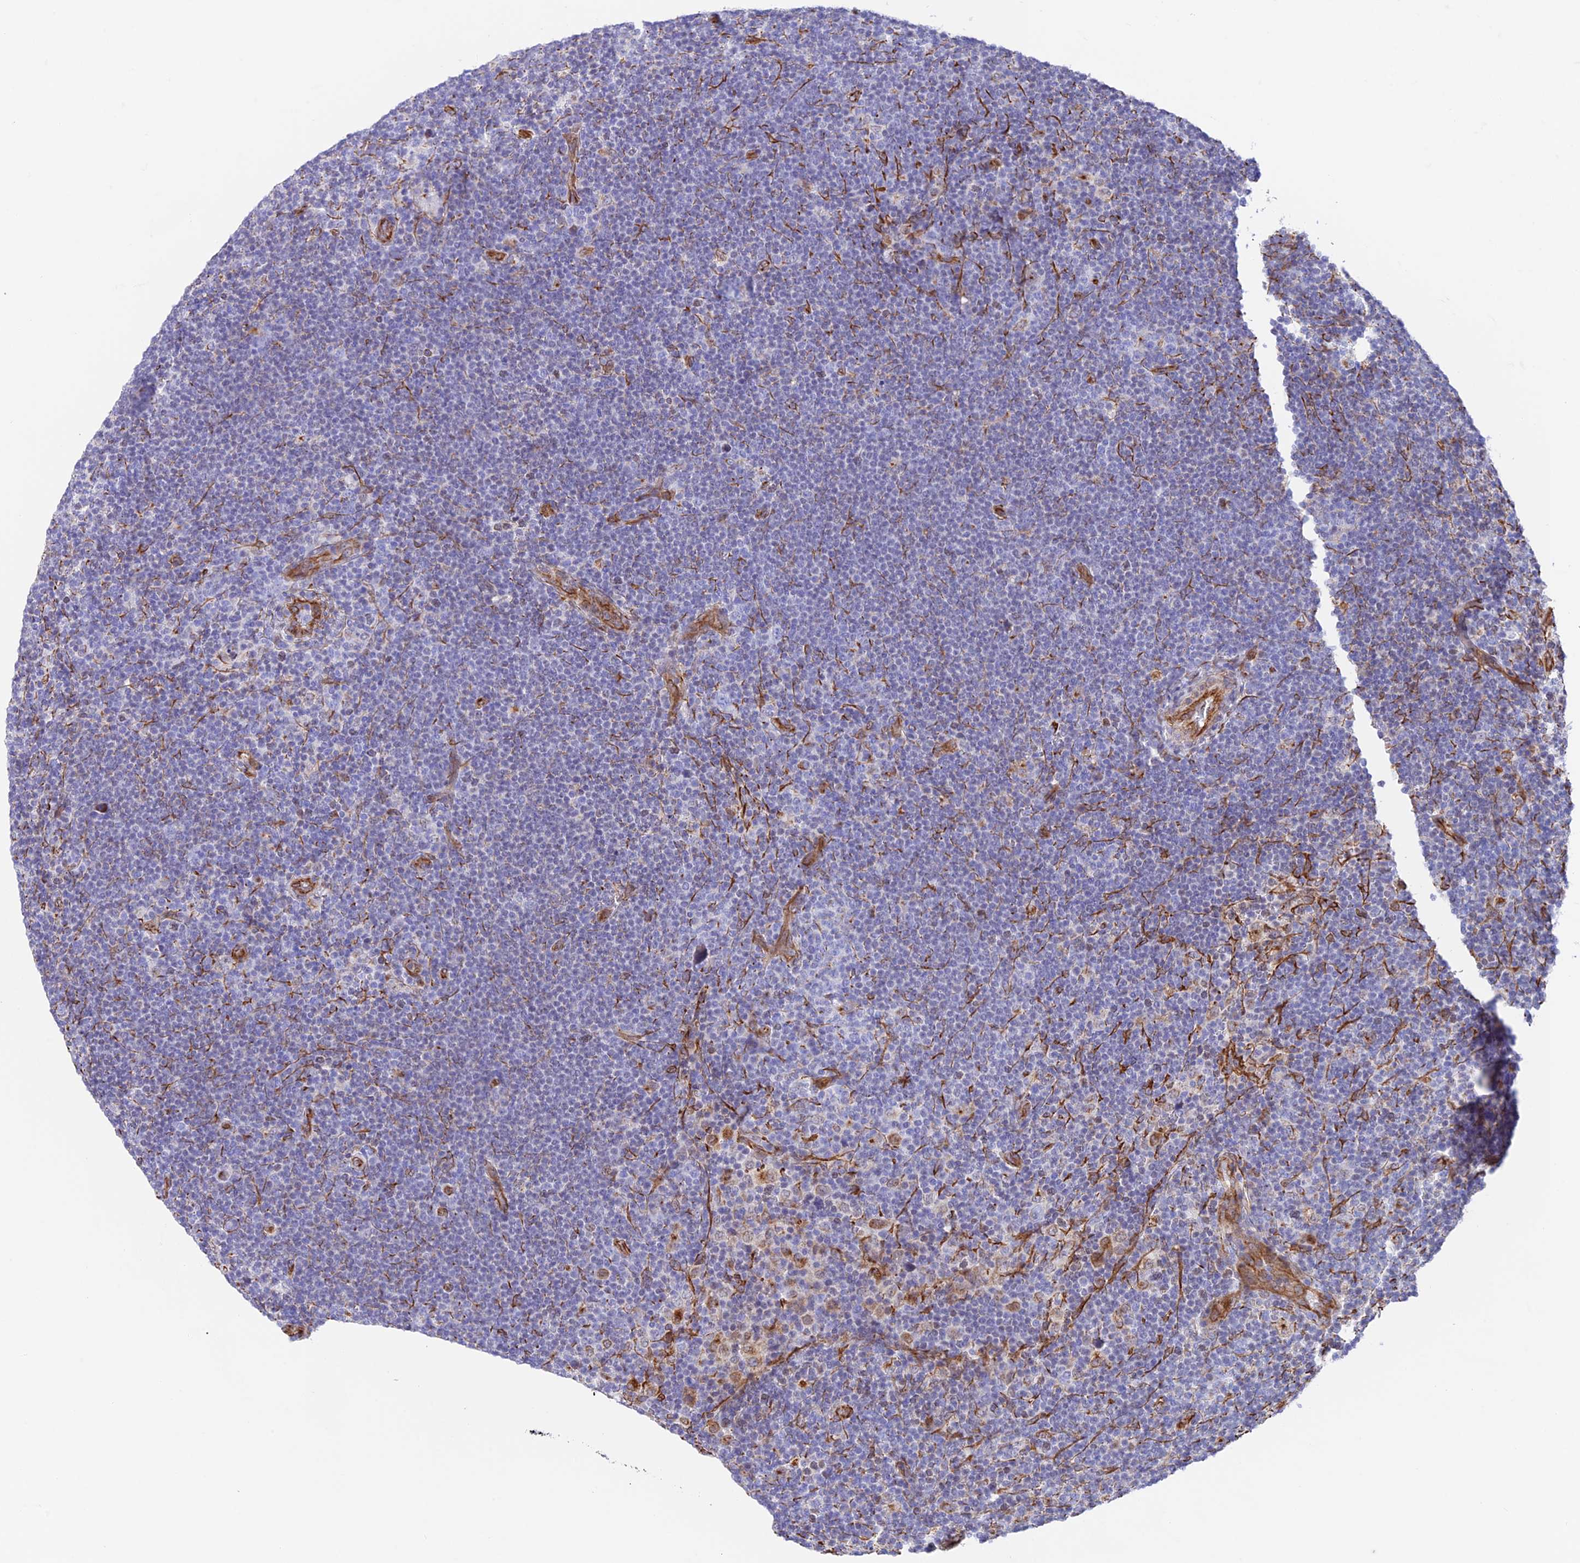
{"staining": {"intensity": "moderate", "quantity": "<25%", "location": "cytoplasmic/membranous"}, "tissue": "lymphoma", "cell_type": "Tumor cells", "image_type": "cancer", "snomed": [{"axis": "morphology", "description": "Hodgkin's disease, NOS"}, {"axis": "topography", "description": "Lymph node"}], "caption": "Moderate cytoplasmic/membranous positivity is present in about <25% of tumor cells in lymphoma.", "gene": "ZNF652", "patient": {"sex": "female", "age": 57}}